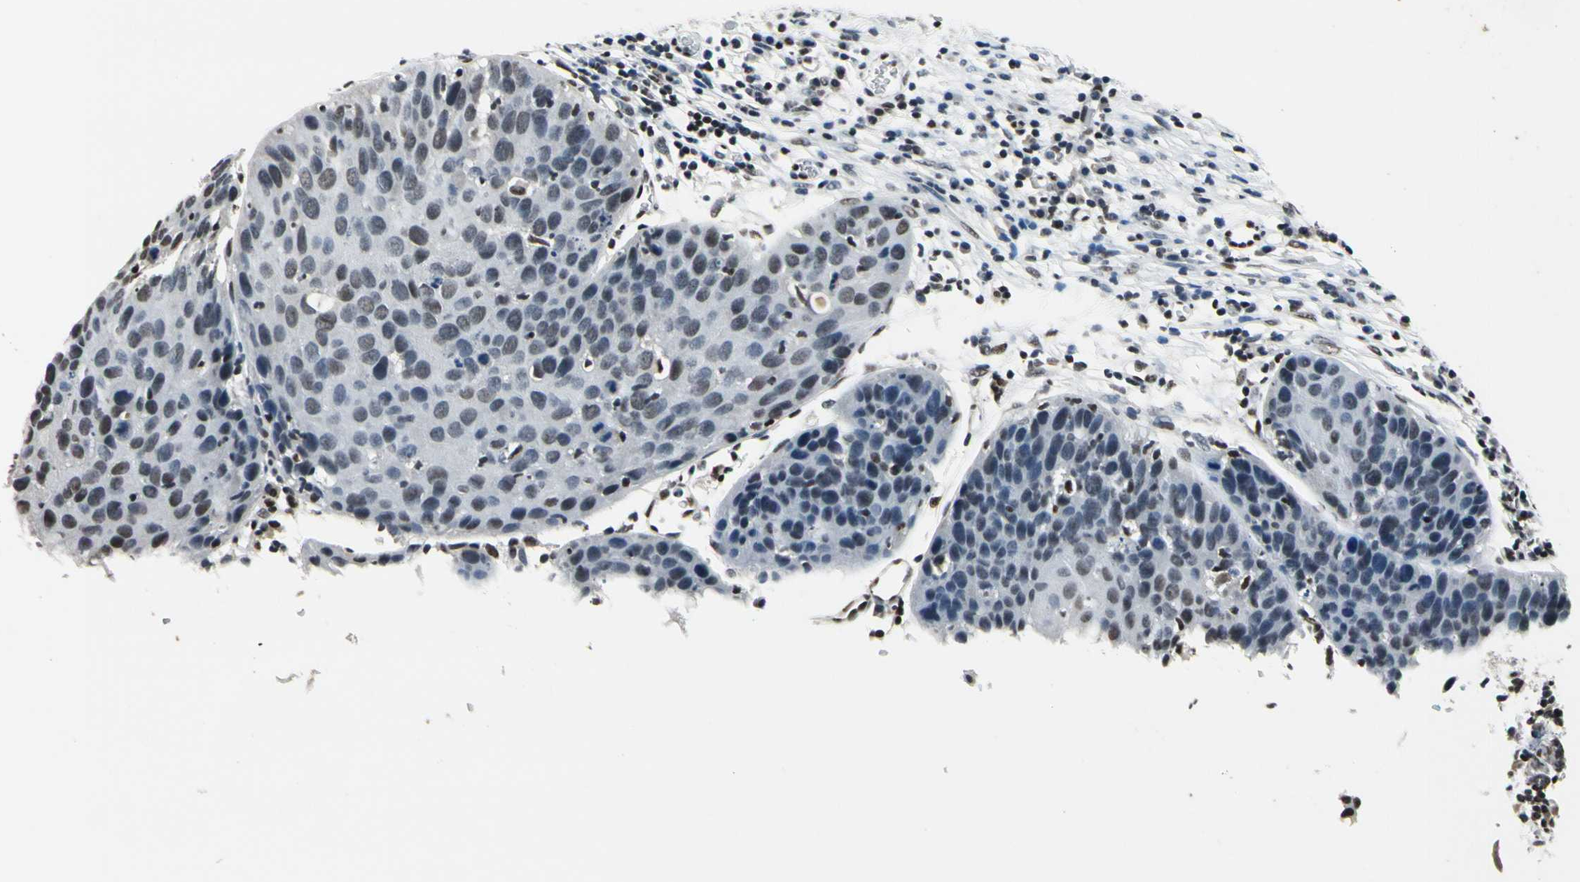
{"staining": {"intensity": "moderate", "quantity": "25%-75%", "location": "nuclear"}, "tissue": "cervical cancer", "cell_type": "Tumor cells", "image_type": "cancer", "snomed": [{"axis": "morphology", "description": "Squamous cell carcinoma, NOS"}, {"axis": "topography", "description": "Cervix"}], "caption": "Cervical cancer (squamous cell carcinoma) stained with IHC exhibits moderate nuclear expression in about 25%-75% of tumor cells.", "gene": "RECQL", "patient": {"sex": "female", "age": 38}}